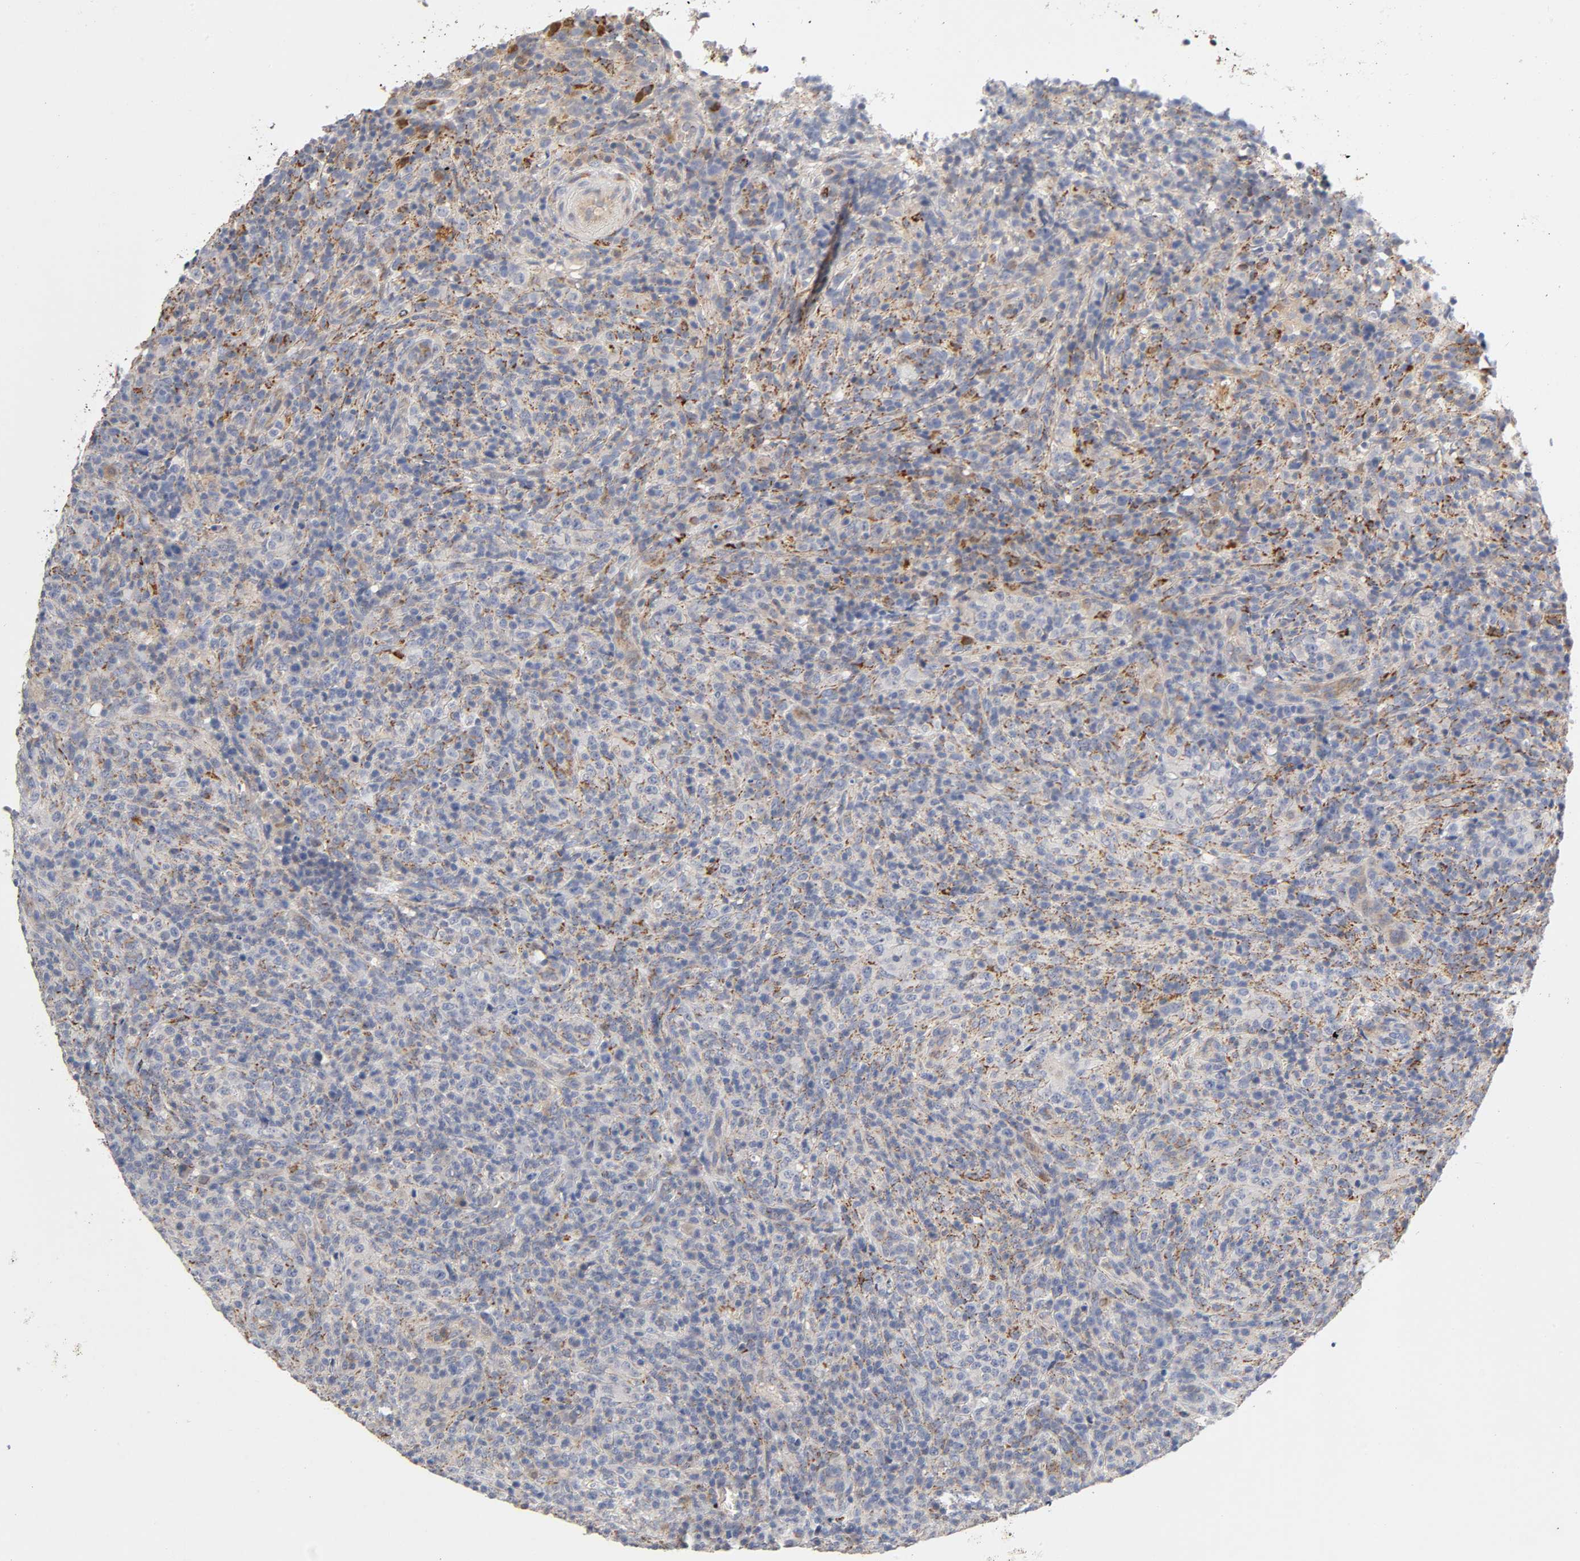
{"staining": {"intensity": "moderate", "quantity": "25%-75%", "location": "cytoplasmic/membranous"}, "tissue": "lymphoma", "cell_type": "Tumor cells", "image_type": "cancer", "snomed": [{"axis": "morphology", "description": "Malignant lymphoma, non-Hodgkin's type, High grade"}, {"axis": "topography", "description": "Lymph node"}], "caption": "Lymphoma stained with immunohistochemistry exhibits moderate cytoplasmic/membranous staining in approximately 25%-75% of tumor cells. (DAB IHC with brightfield microscopy, high magnification).", "gene": "ISG15", "patient": {"sex": "female", "age": 76}}